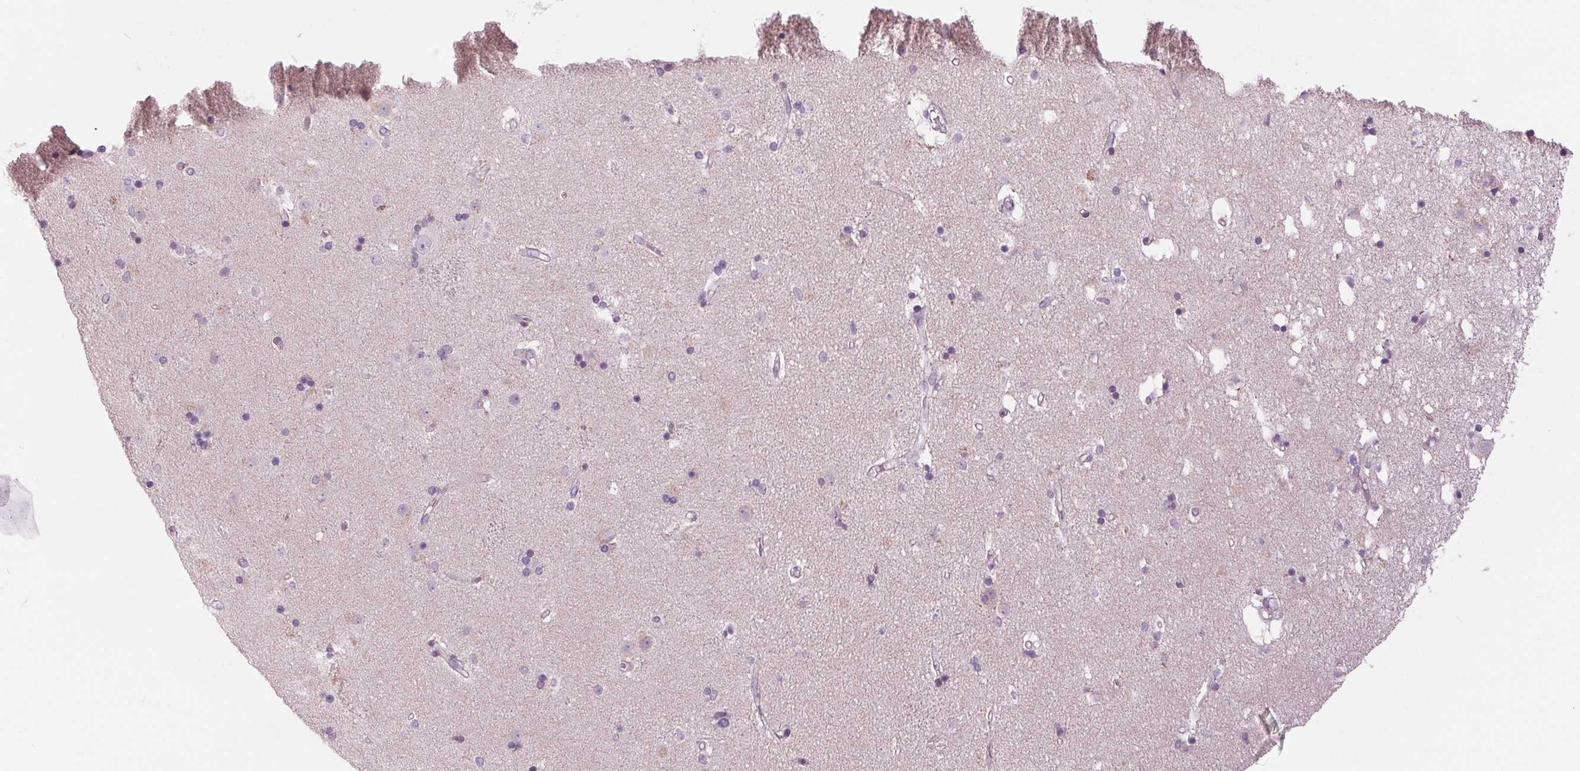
{"staining": {"intensity": "negative", "quantity": "none", "location": "none"}, "tissue": "caudate", "cell_type": "Glial cells", "image_type": "normal", "snomed": [{"axis": "morphology", "description": "Normal tissue, NOS"}, {"axis": "topography", "description": "Lateral ventricle wall"}], "caption": "Immunohistochemical staining of benign human caudate shows no significant staining in glial cells.", "gene": "SAMD4A", "patient": {"sex": "female", "age": 71}}